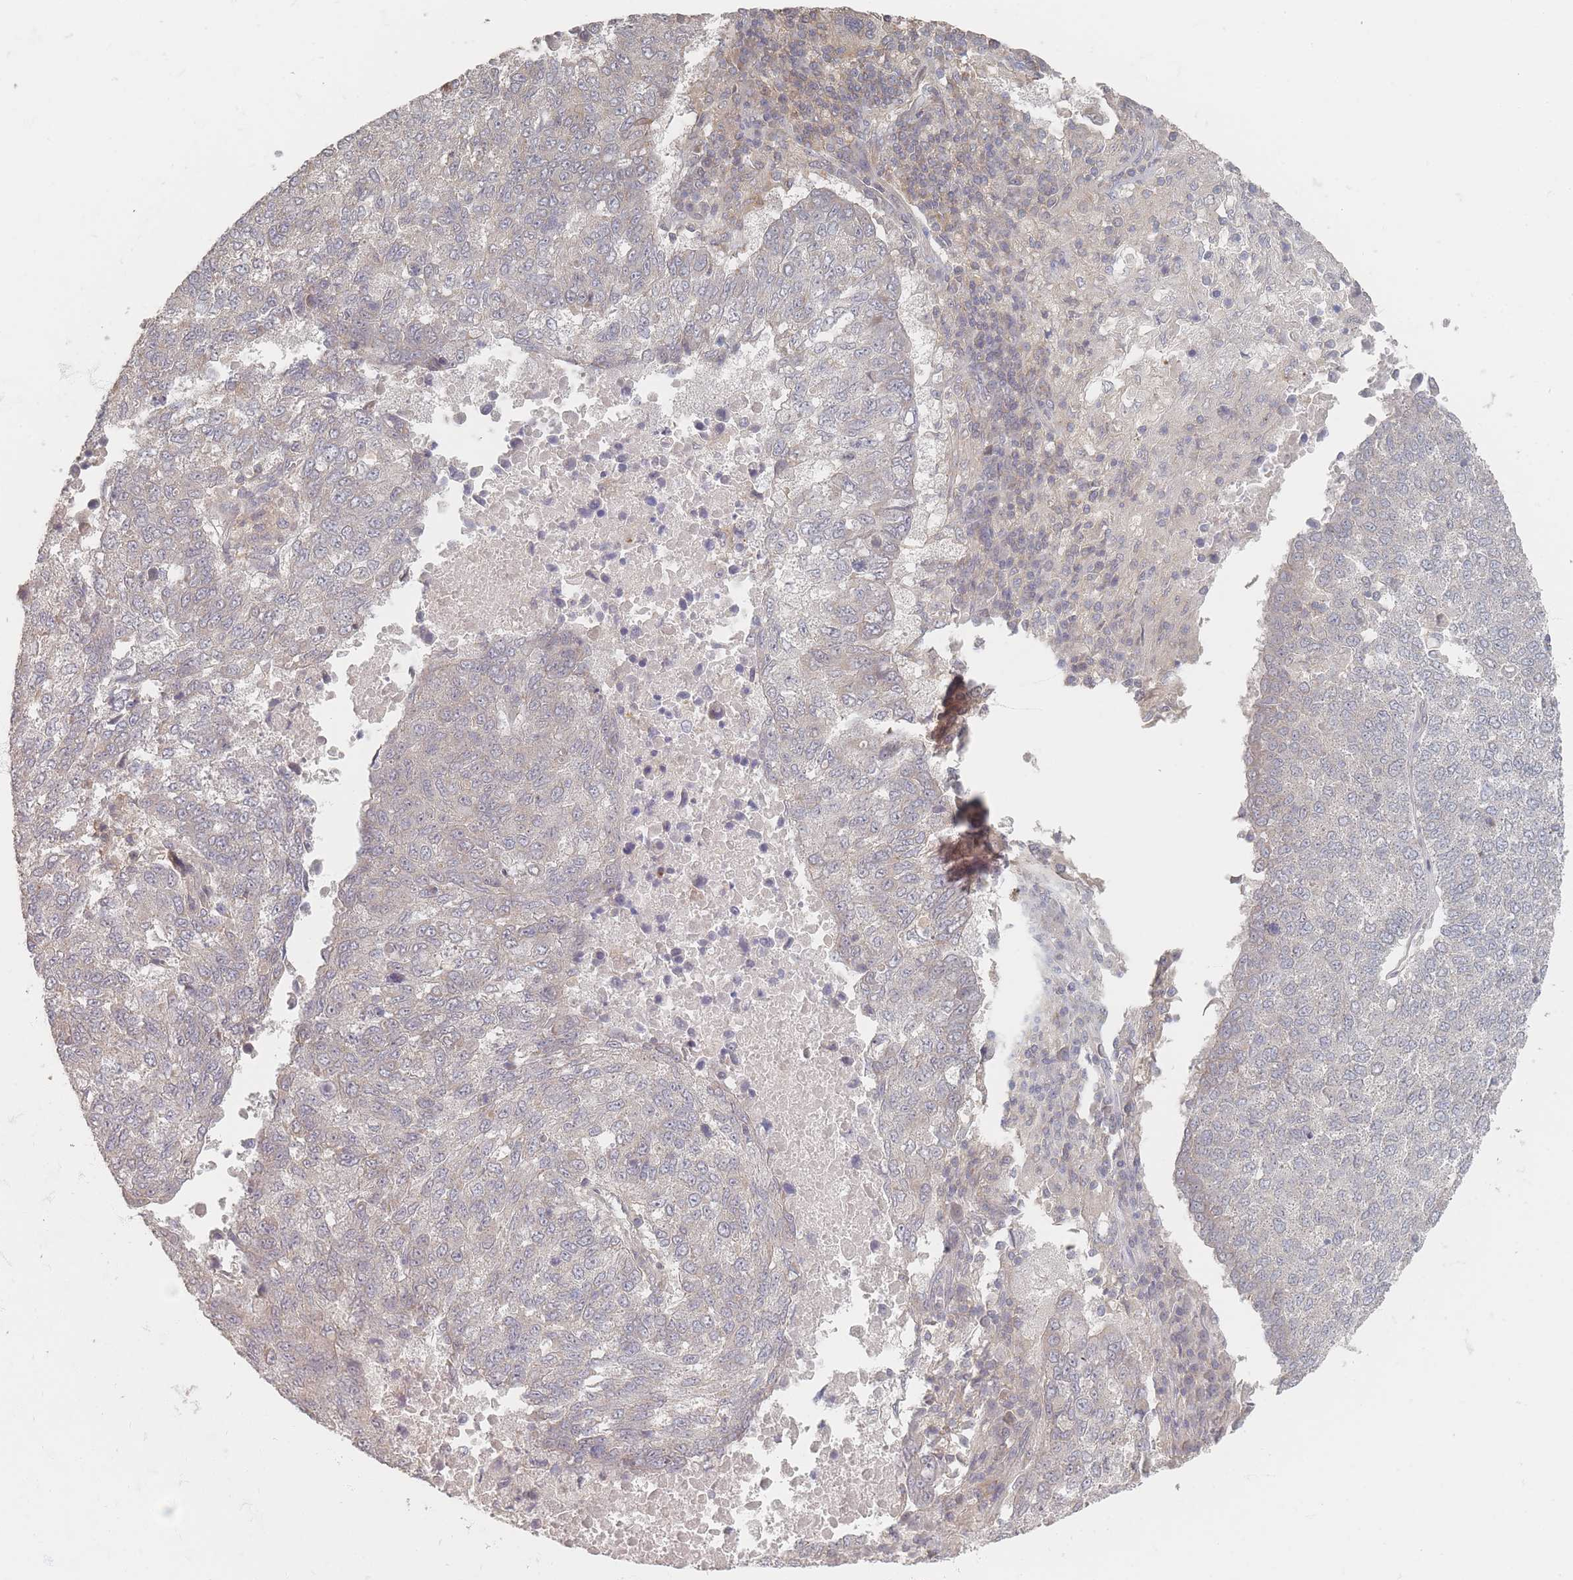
{"staining": {"intensity": "negative", "quantity": "none", "location": "none"}, "tissue": "lung cancer", "cell_type": "Tumor cells", "image_type": "cancer", "snomed": [{"axis": "morphology", "description": "Squamous cell carcinoma, NOS"}, {"axis": "topography", "description": "Lung"}], "caption": "The micrograph exhibits no significant staining in tumor cells of lung cancer (squamous cell carcinoma).", "gene": "GLE1", "patient": {"sex": "male", "age": 73}}